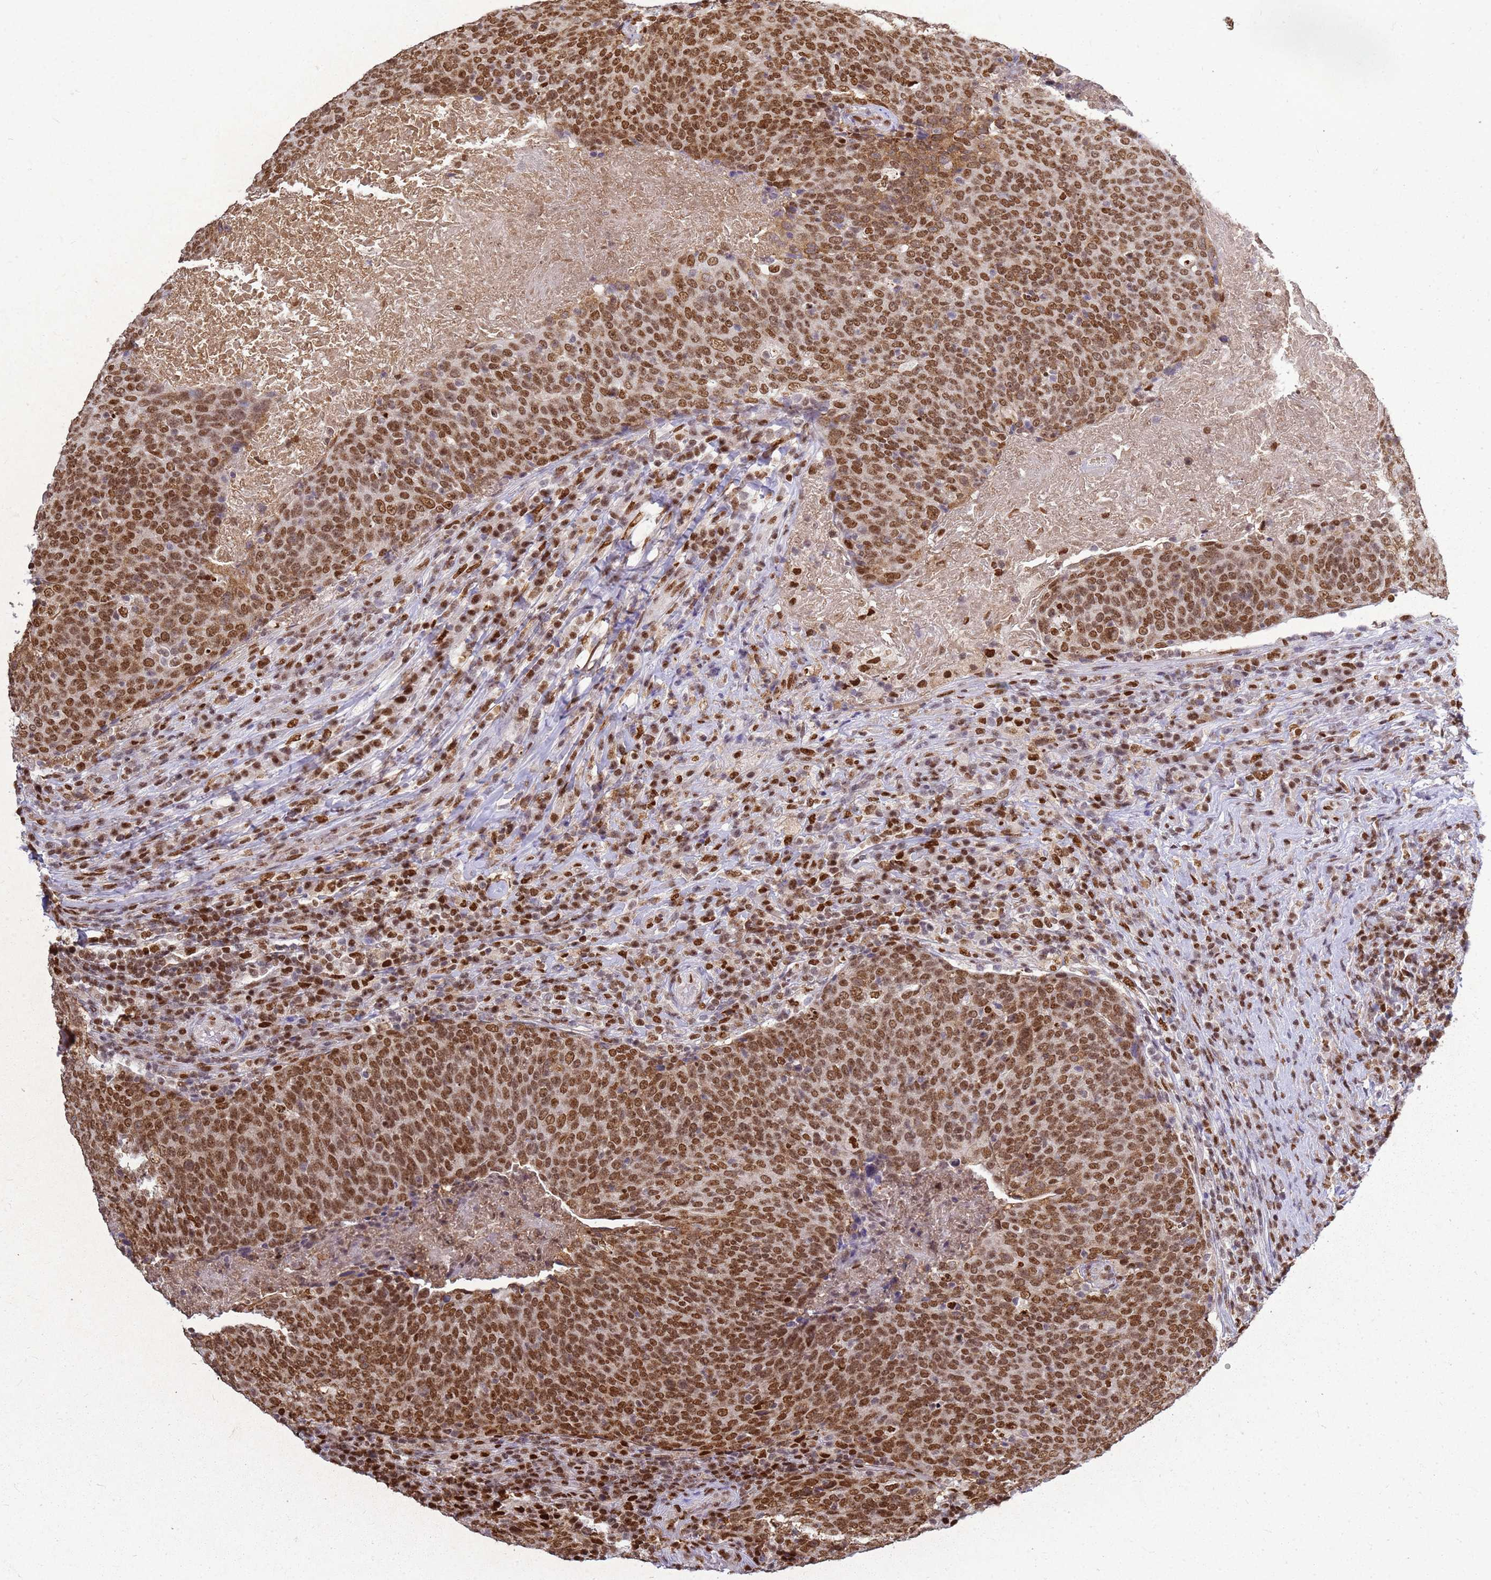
{"staining": {"intensity": "moderate", "quantity": ">75%", "location": "nuclear"}, "tissue": "head and neck cancer", "cell_type": "Tumor cells", "image_type": "cancer", "snomed": [{"axis": "morphology", "description": "Squamous cell carcinoma, NOS"}, {"axis": "morphology", "description": "Squamous cell carcinoma, metastatic, NOS"}, {"axis": "topography", "description": "Lymph node"}, {"axis": "topography", "description": "Head-Neck"}], "caption": "A high-resolution micrograph shows immunohistochemistry (IHC) staining of squamous cell carcinoma (head and neck), which reveals moderate nuclear expression in approximately >75% of tumor cells.", "gene": "APEX1", "patient": {"sex": "male", "age": 62}}